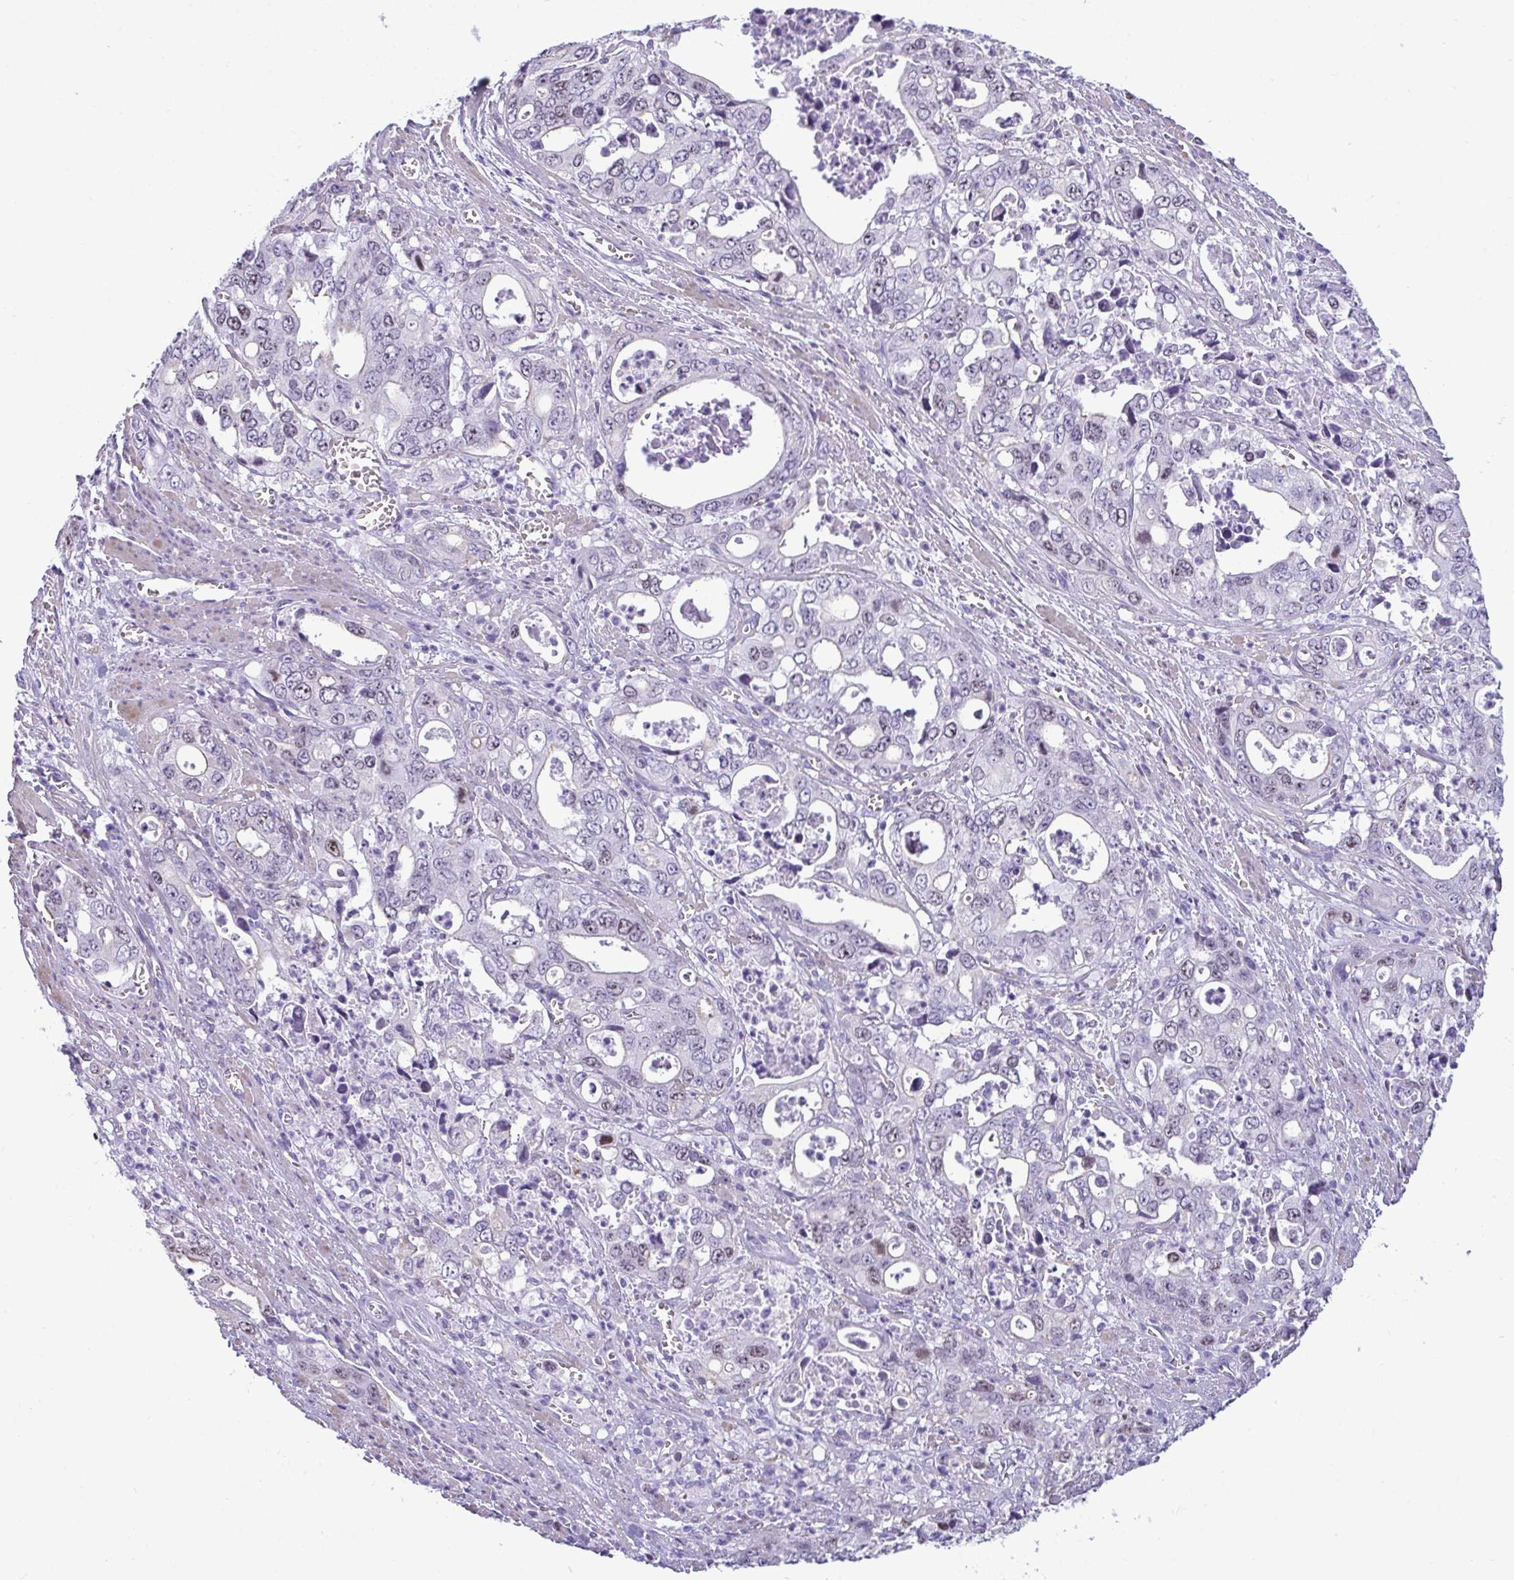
{"staining": {"intensity": "weak", "quantity": "<25%", "location": "nuclear"}, "tissue": "stomach cancer", "cell_type": "Tumor cells", "image_type": "cancer", "snomed": [{"axis": "morphology", "description": "Adenocarcinoma, NOS"}, {"axis": "topography", "description": "Stomach, upper"}], "caption": "Immunohistochemistry (IHC) of stomach cancer (adenocarcinoma) shows no staining in tumor cells.", "gene": "SUZ12", "patient": {"sex": "male", "age": 74}}